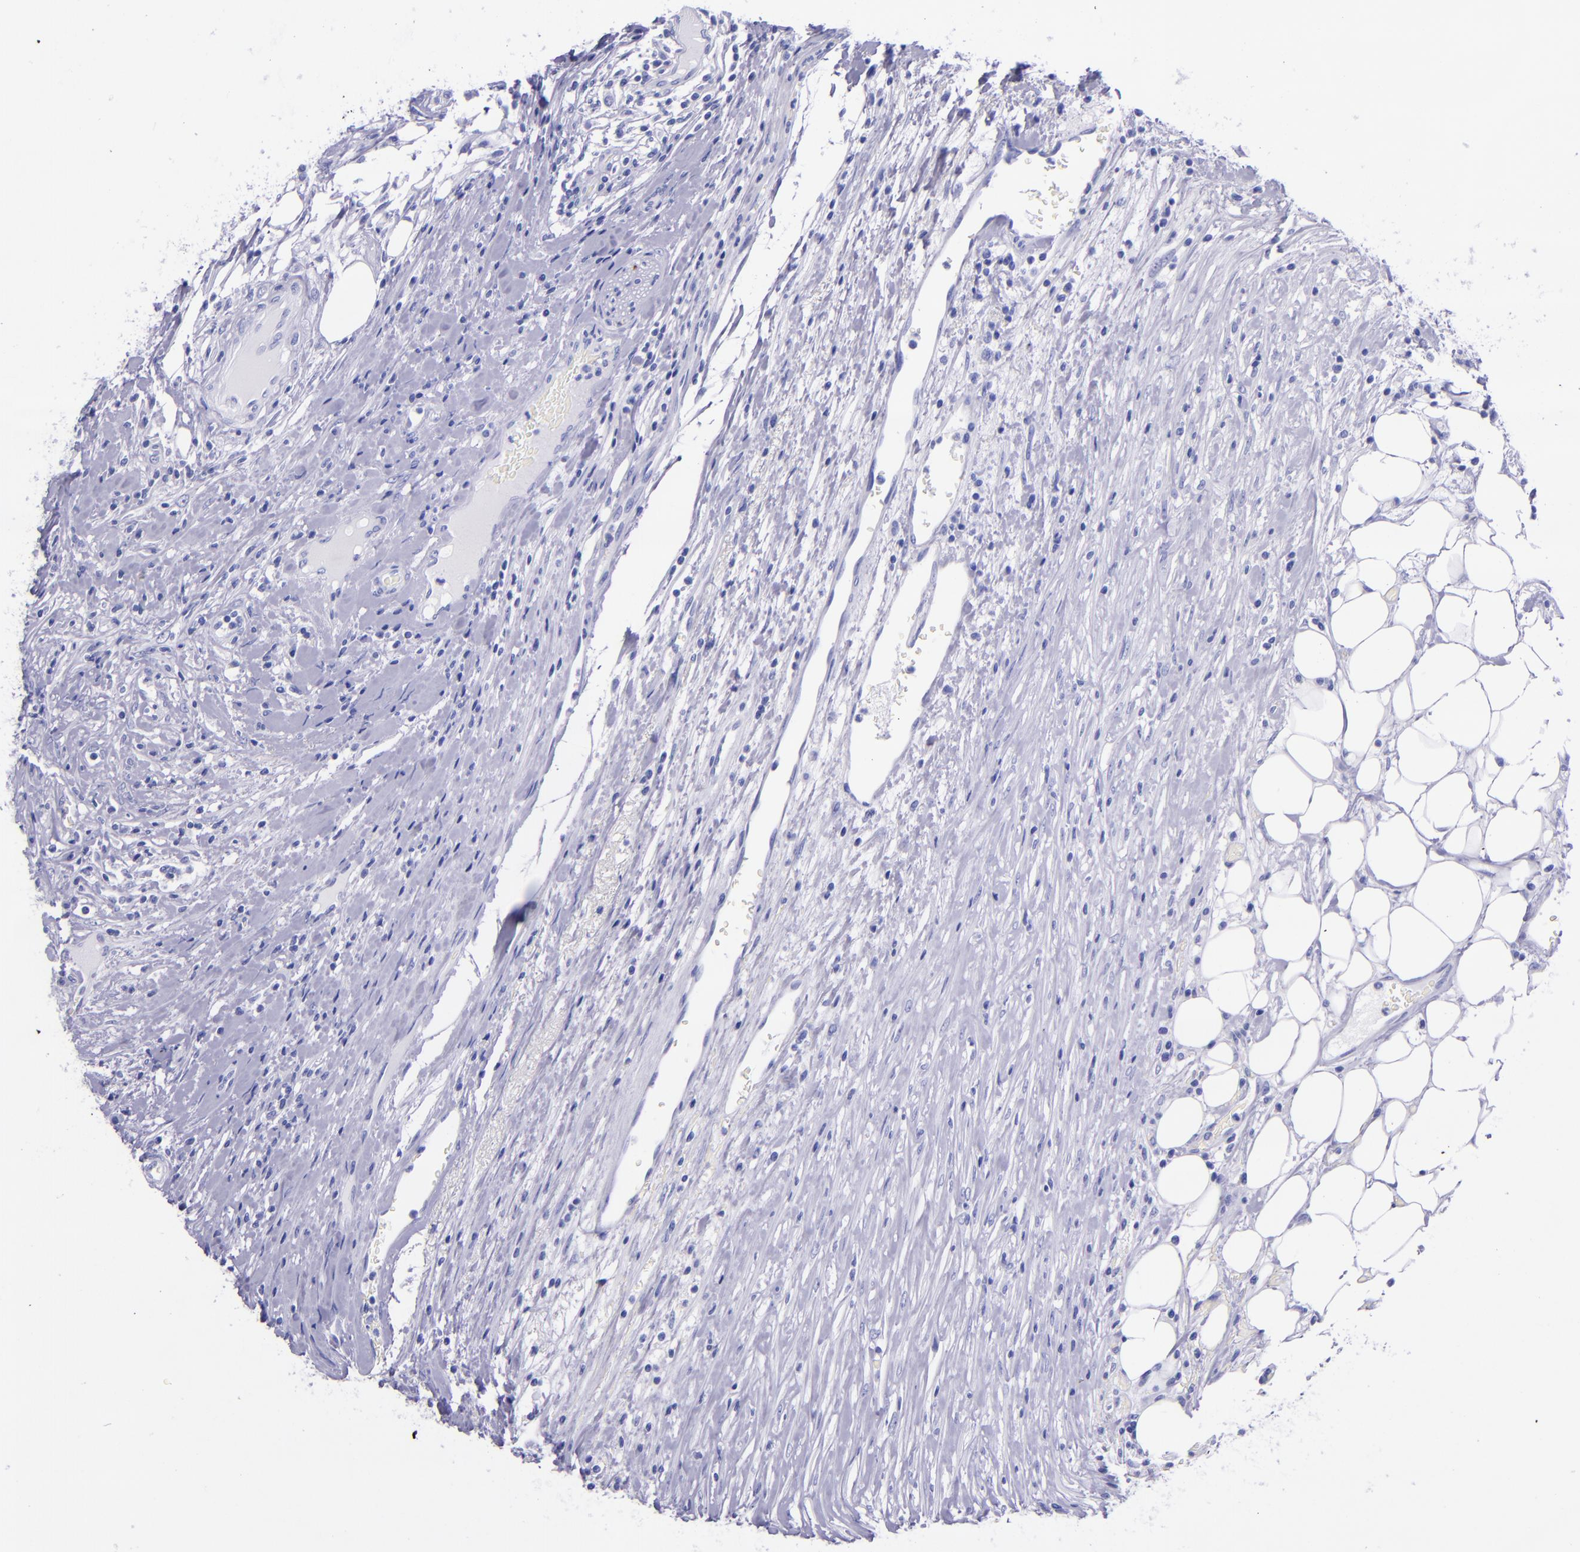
{"staining": {"intensity": "negative", "quantity": "none", "location": "none"}, "tissue": "colorectal cancer", "cell_type": "Tumor cells", "image_type": "cancer", "snomed": [{"axis": "morphology", "description": "Adenocarcinoma, NOS"}, {"axis": "topography", "description": "Colon"}], "caption": "Immunohistochemistry (IHC) of colorectal adenocarcinoma demonstrates no positivity in tumor cells.", "gene": "MBP", "patient": {"sex": "female", "age": 53}}